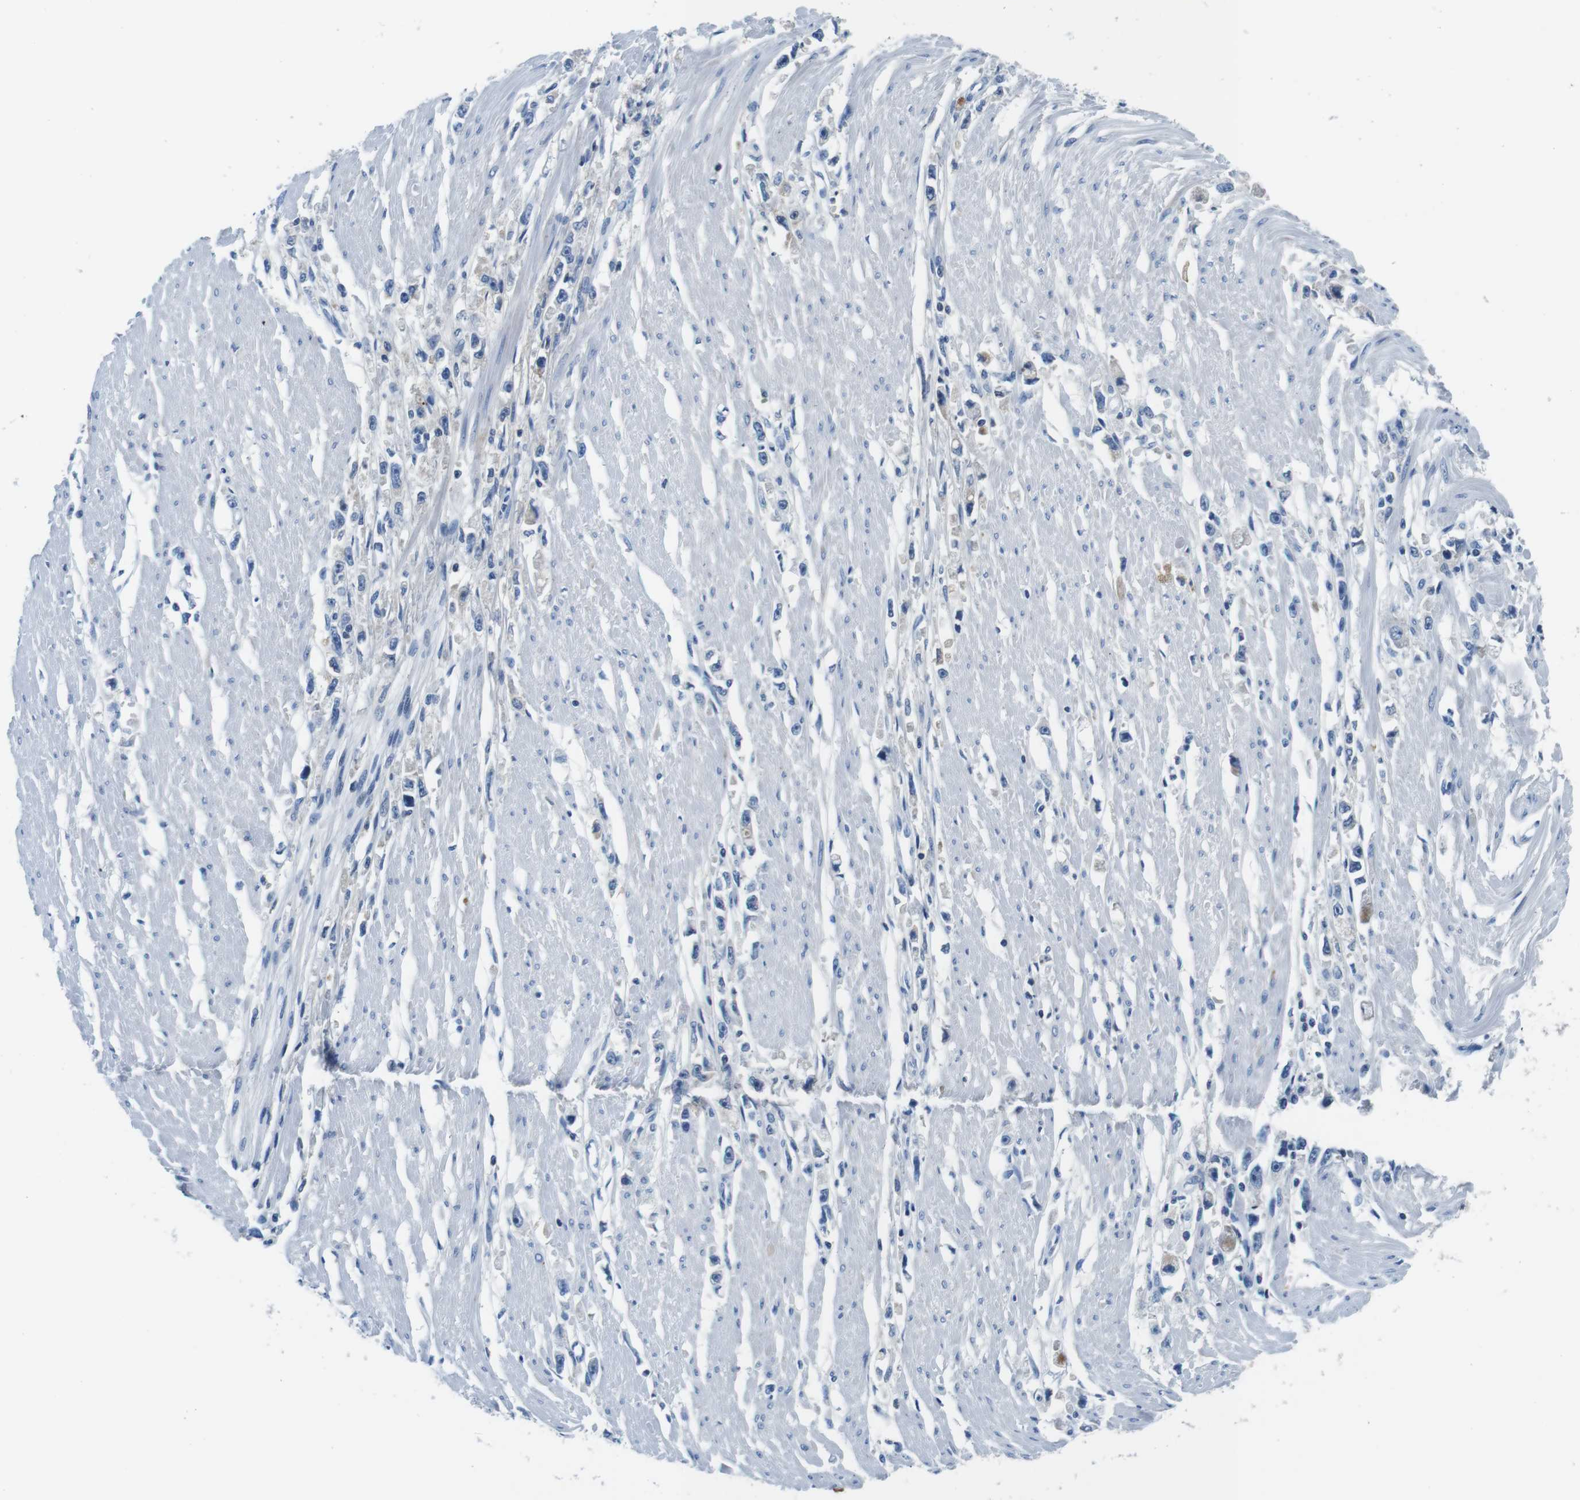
{"staining": {"intensity": "negative", "quantity": "none", "location": "none"}, "tissue": "stomach cancer", "cell_type": "Tumor cells", "image_type": "cancer", "snomed": [{"axis": "morphology", "description": "Adenocarcinoma, NOS"}, {"axis": "topography", "description": "Stomach"}], "caption": "A micrograph of human stomach cancer is negative for staining in tumor cells. (Brightfield microscopy of DAB (3,3'-diaminobenzidine) immunohistochemistry at high magnification).", "gene": "IGKC", "patient": {"sex": "female", "age": 59}}